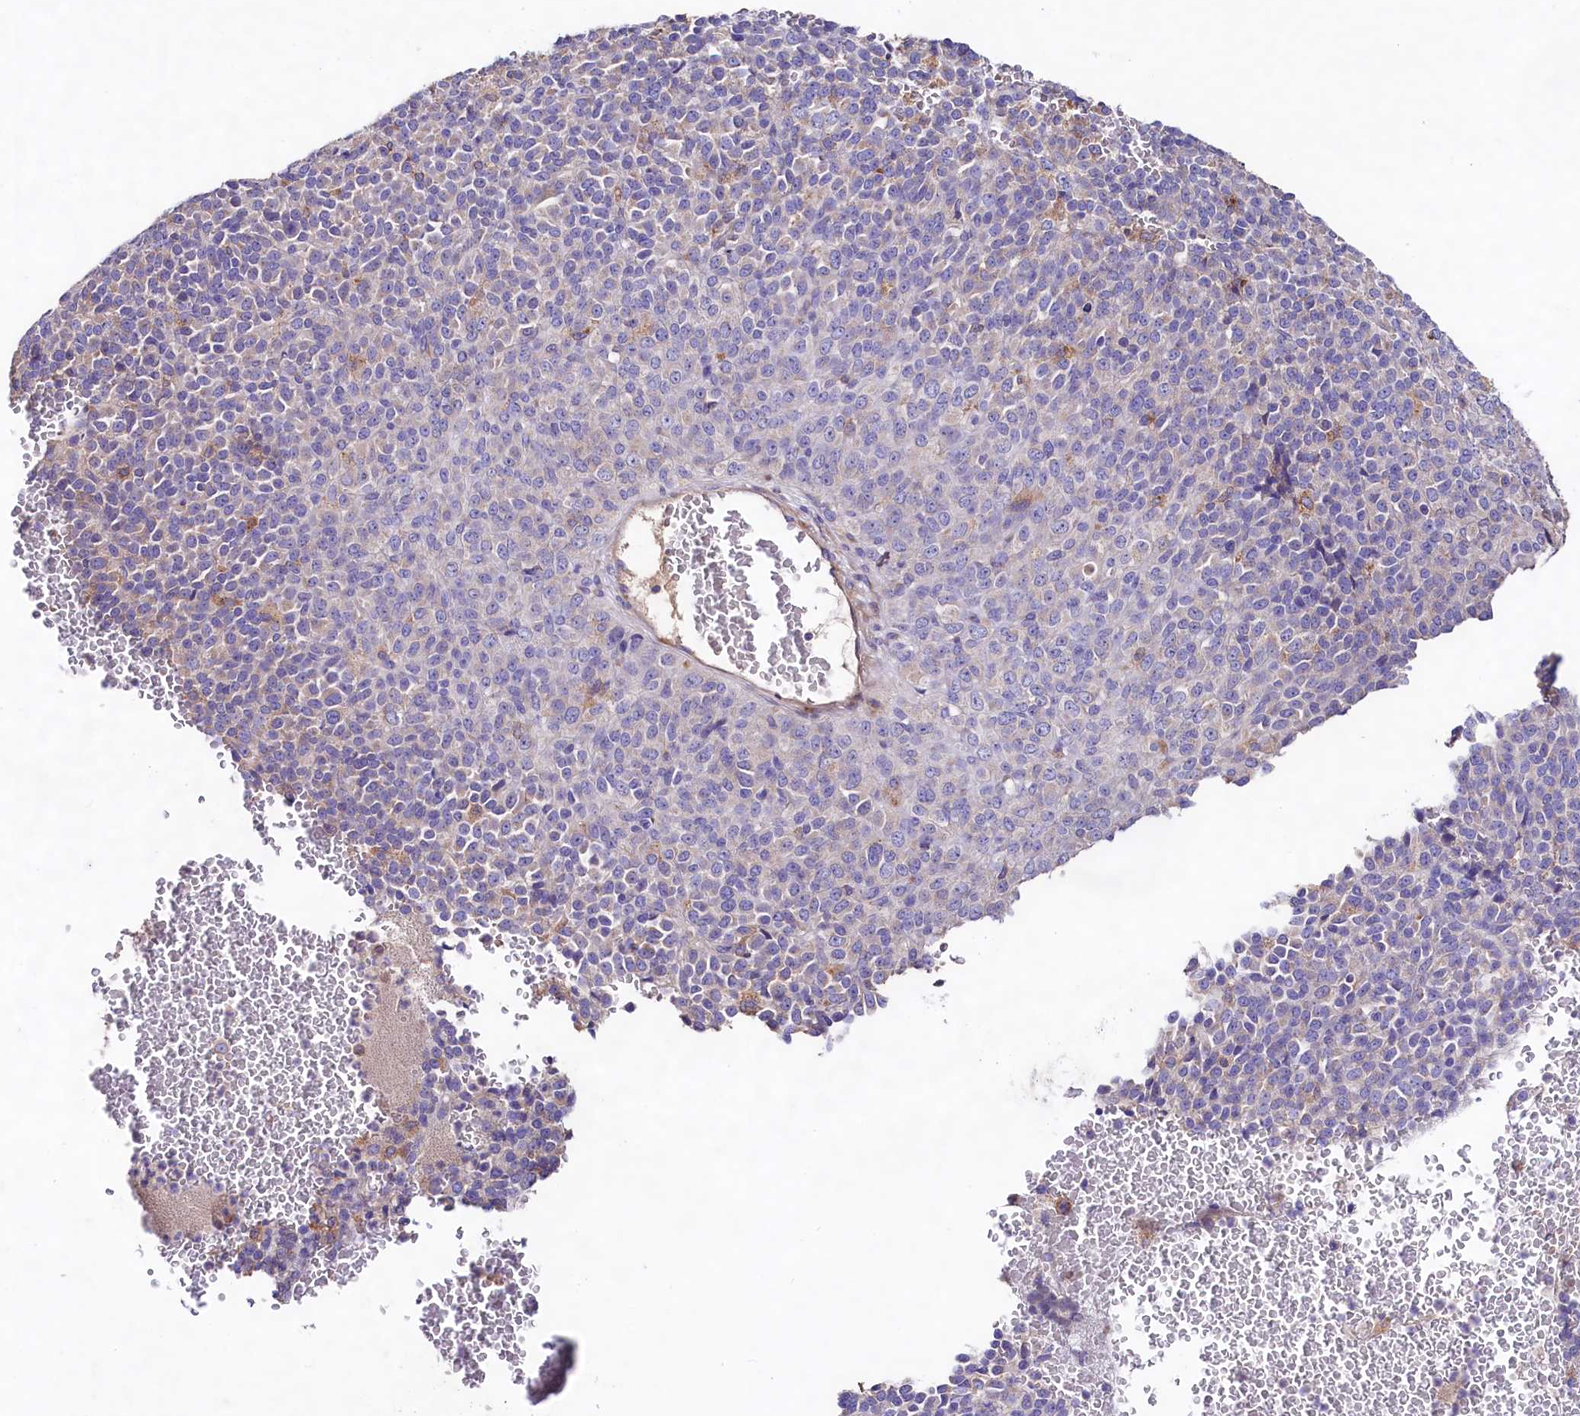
{"staining": {"intensity": "negative", "quantity": "none", "location": "none"}, "tissue": "melanoma", "cell_type": "Tumor cells", "image_type": "cancer", "snomed": [{"axis": "morphology", "description": "Malignant melanoma, Metastatic site"}, {"axis": "topography", "description": "Brain"}], "caption": "IHC histopathology image of human melanoma stained for a protein (brown), which reveals no expression in tumor cells.", "gene": "DMXL2", "patient": {"sex": "female", "age": 56}}